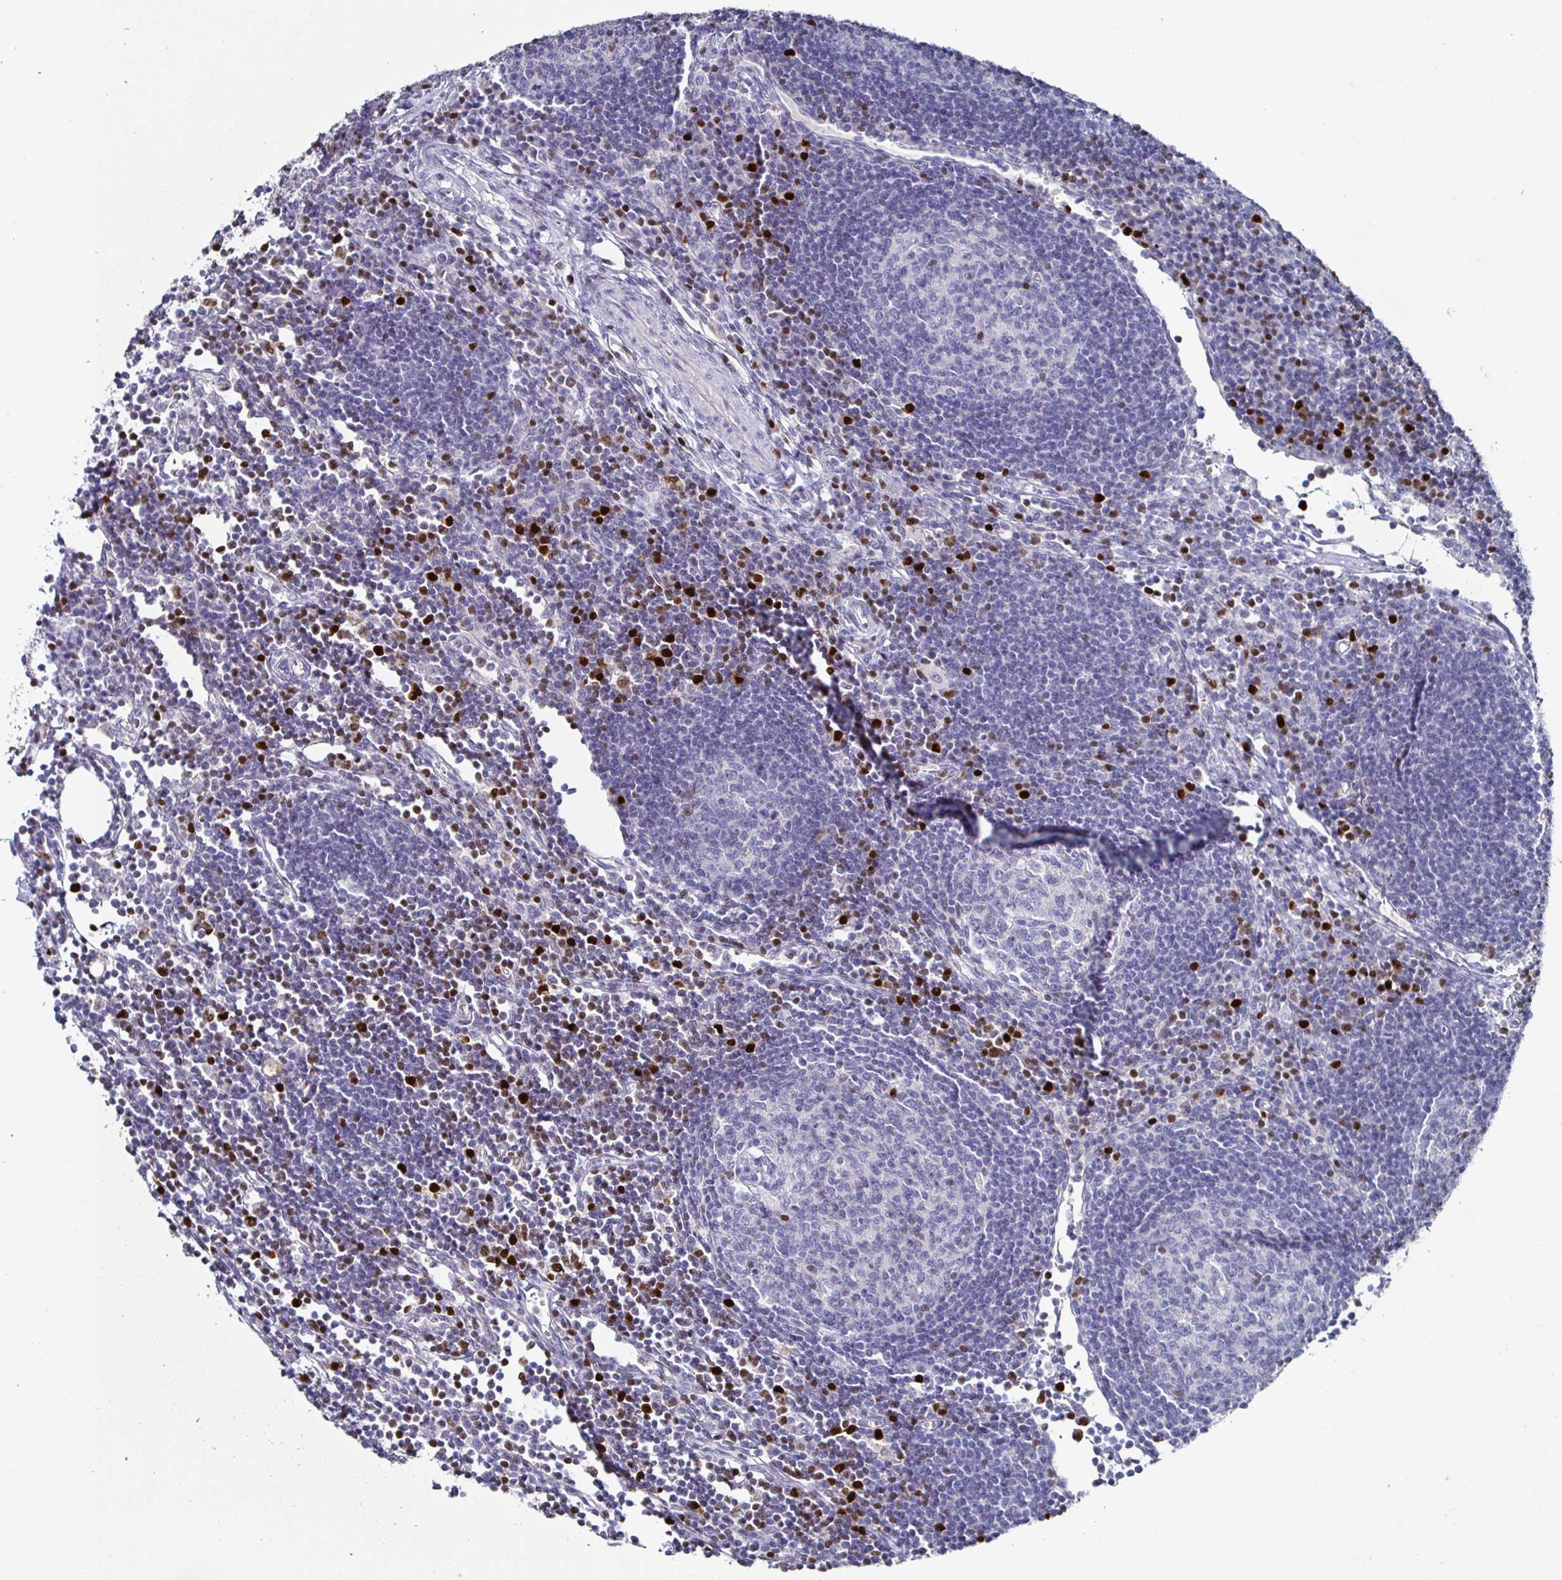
{"staining": {"intensity": "moderate", "quantity": "<25%", "location": "nuclear"}, "tissue": "lymph node", "cell_type": "Germinal center cells", "image_type": "normal", "snomed": [{"axis": "morphology", "description": "Normal tissue, NOS"}, {"axis": "topography", "description": "Lymph node"}], "caption": "Protein analysis of unremarkable lymph node displays moderate nuclear expression in about <25% of germinal center cells.", "gene": "RUNX2", "patient": {"sex": "male", "age": 67}}